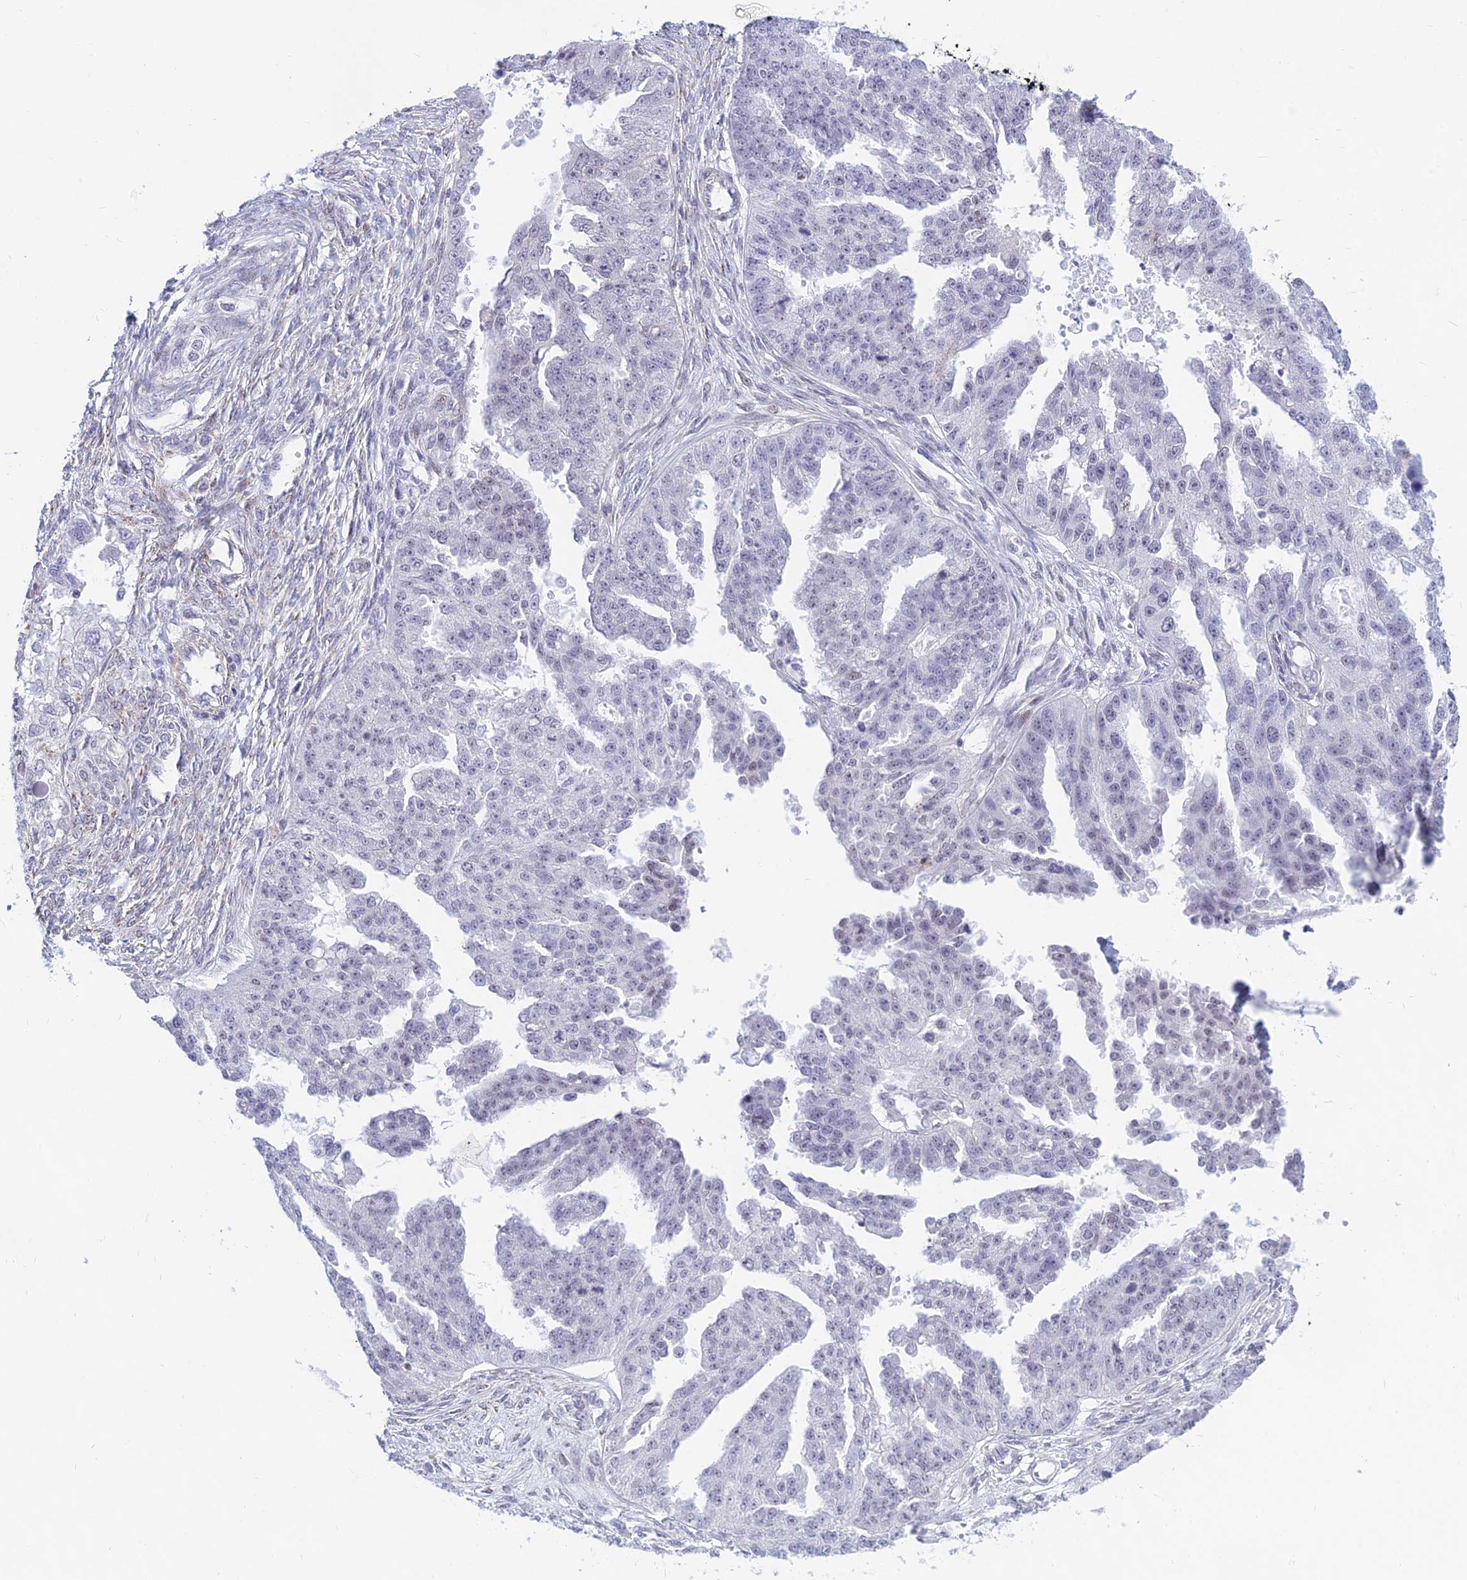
{"staining": {"intensity": "negative", "quantity": "none", "location": "none"}, "tissue": "ovarian cancer", "cell_type": "Tumor cells", "image_type": "cancer", "snomed": [{"axis": "morphology", "description": "Cystadenocarcinoma, serous, NOS"}, {"axis": "topography", "description": "Ovary"}], "caption": "Tumor cells are negative for protein expression in human ovarian cancer (serous cystadenocarcinoma).", "gene": "KRR1", "patient": {"sex": "female", "age": 58}}